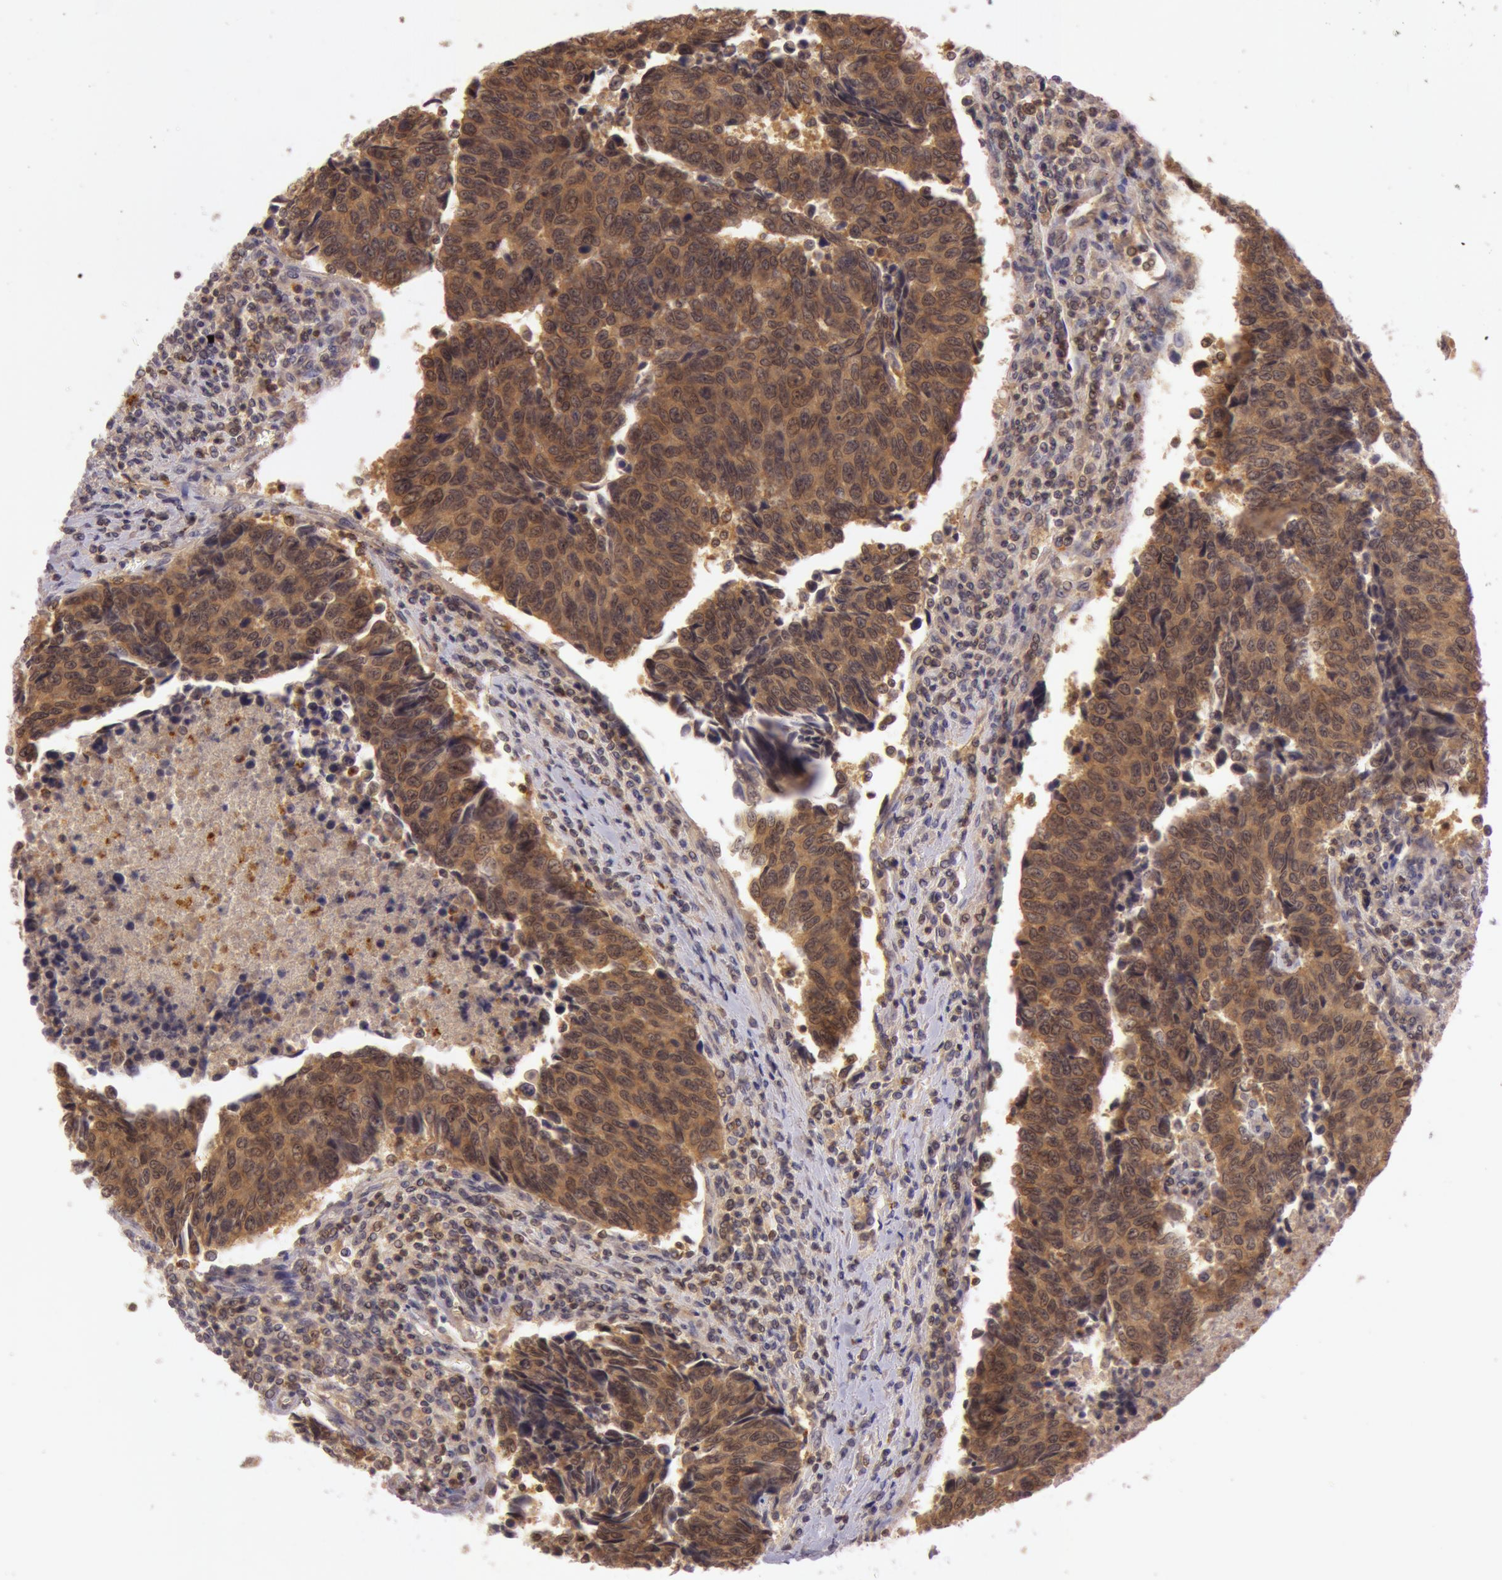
{"staining": {"intensity": "strong", "quantity": ">75%", "location": "cytoplasmic/membranous"}, "tissue": "urothelial cancer", "cell_type": "Tumor cells", "image_type": "cancer", "snomed": [{"axis": "morphology", "description": "Urothelial carcinoma, High grade"}, {"axis": "topography", "description": "Urinary bladder"}], "caption": "Tumor cells demonstrate high levels of strong cytoplasmic/membranous expression in approximately >75% of cells in high-grade urothelial carcinoma. The protein is shown in brown color, while the nuclei are stained blue.", "gene": "ATG2B", "patient": {"sex": "male", "age": 86}}